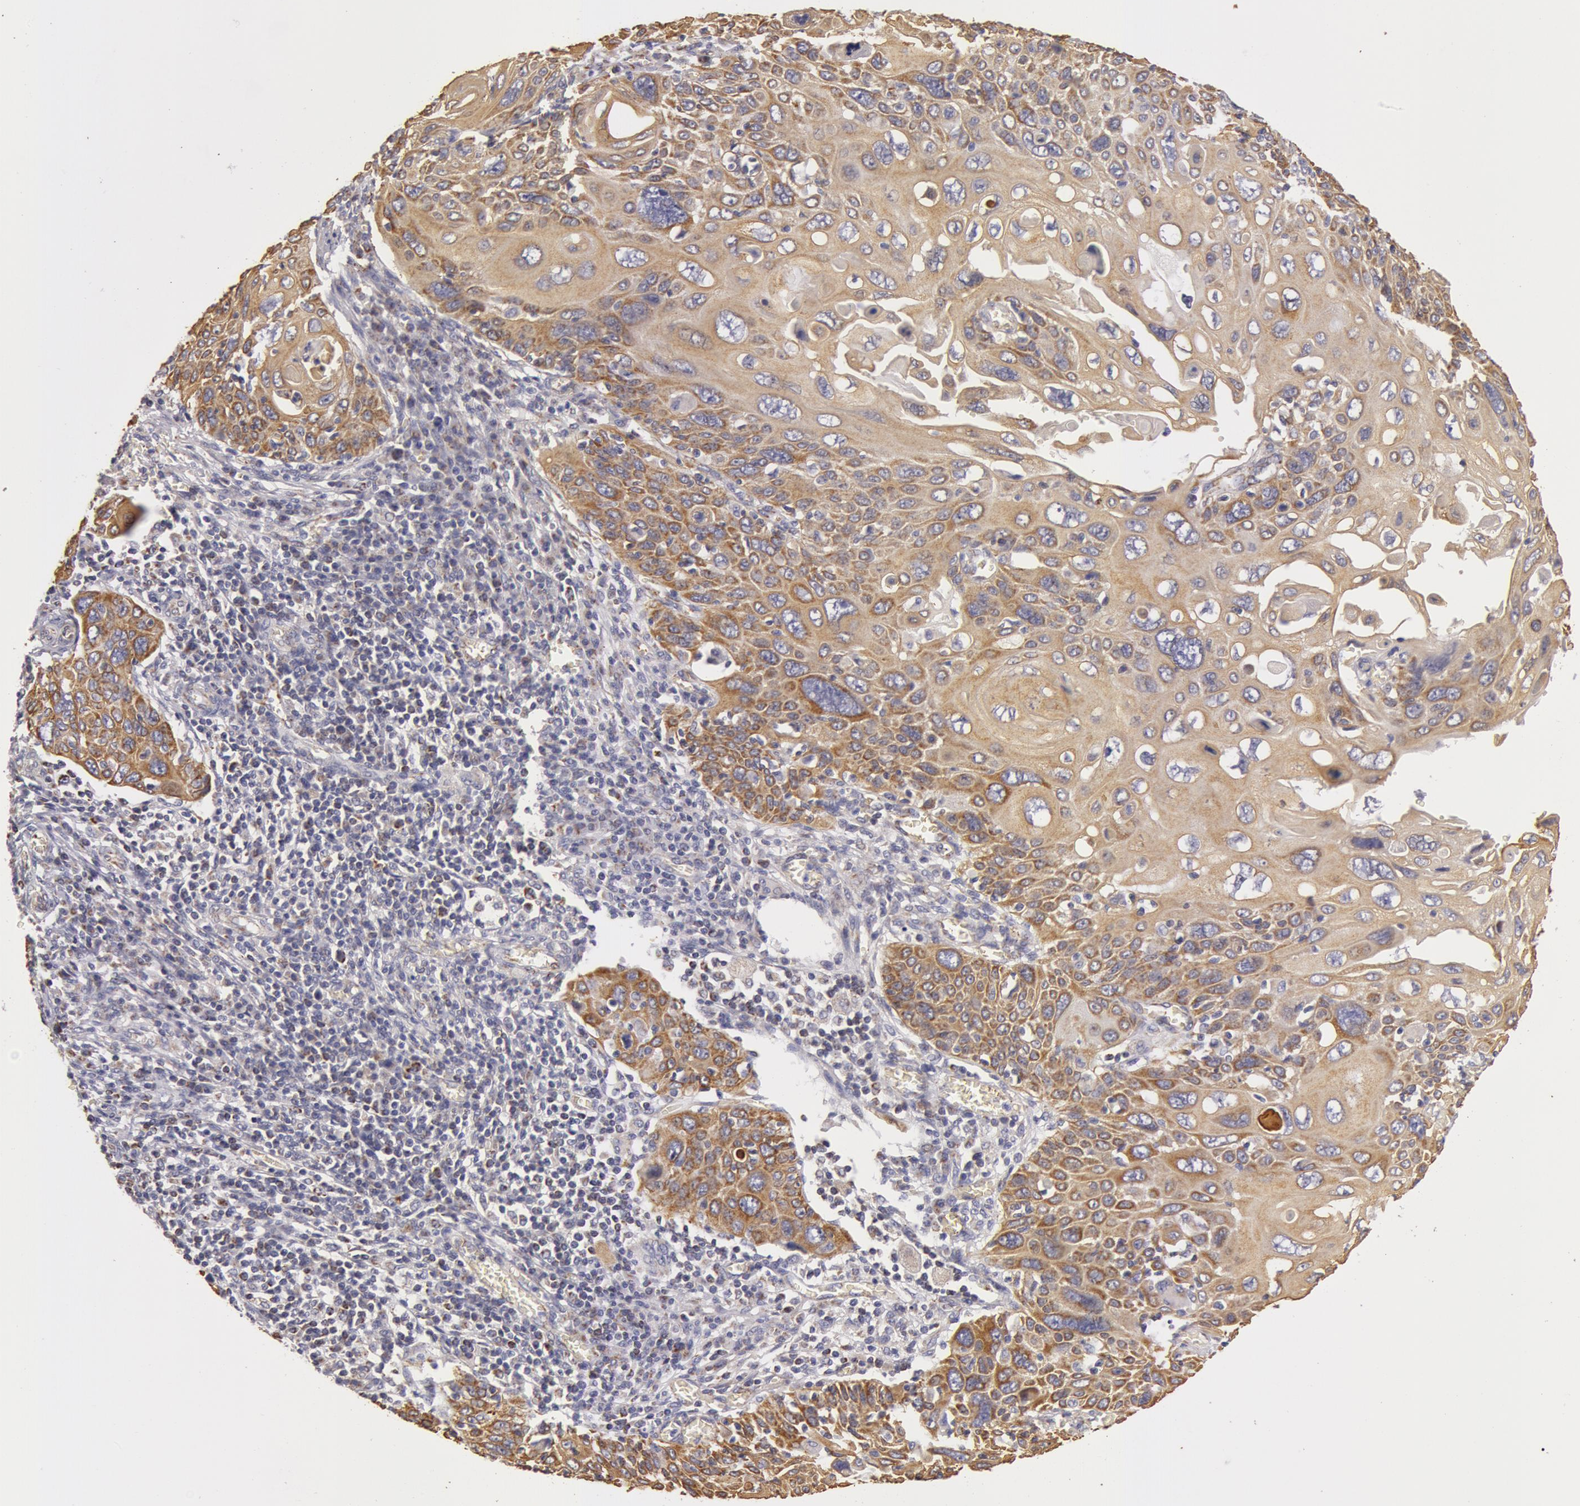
{"staining": {"intensity": "moderate", "quantity": ">75%", "location": "cytoplasmic/membranous"}, "tissue": "cervical cancer", "cell_type": "Tumor cells", "image_type": "cancer", "snomed": [{"axis": "morphology", "description": "Squamous cell carcinoma, NOS"}, {"axis": "topography", "description": "Cervix"}], "caption": "A brown stain shows moderate cytoplasmic/membranous expression of a protein in cervical squamous cell carcinoma tumor cells.", "gene": "KRT18", "patient": {"sex": "female", "age": 54}}